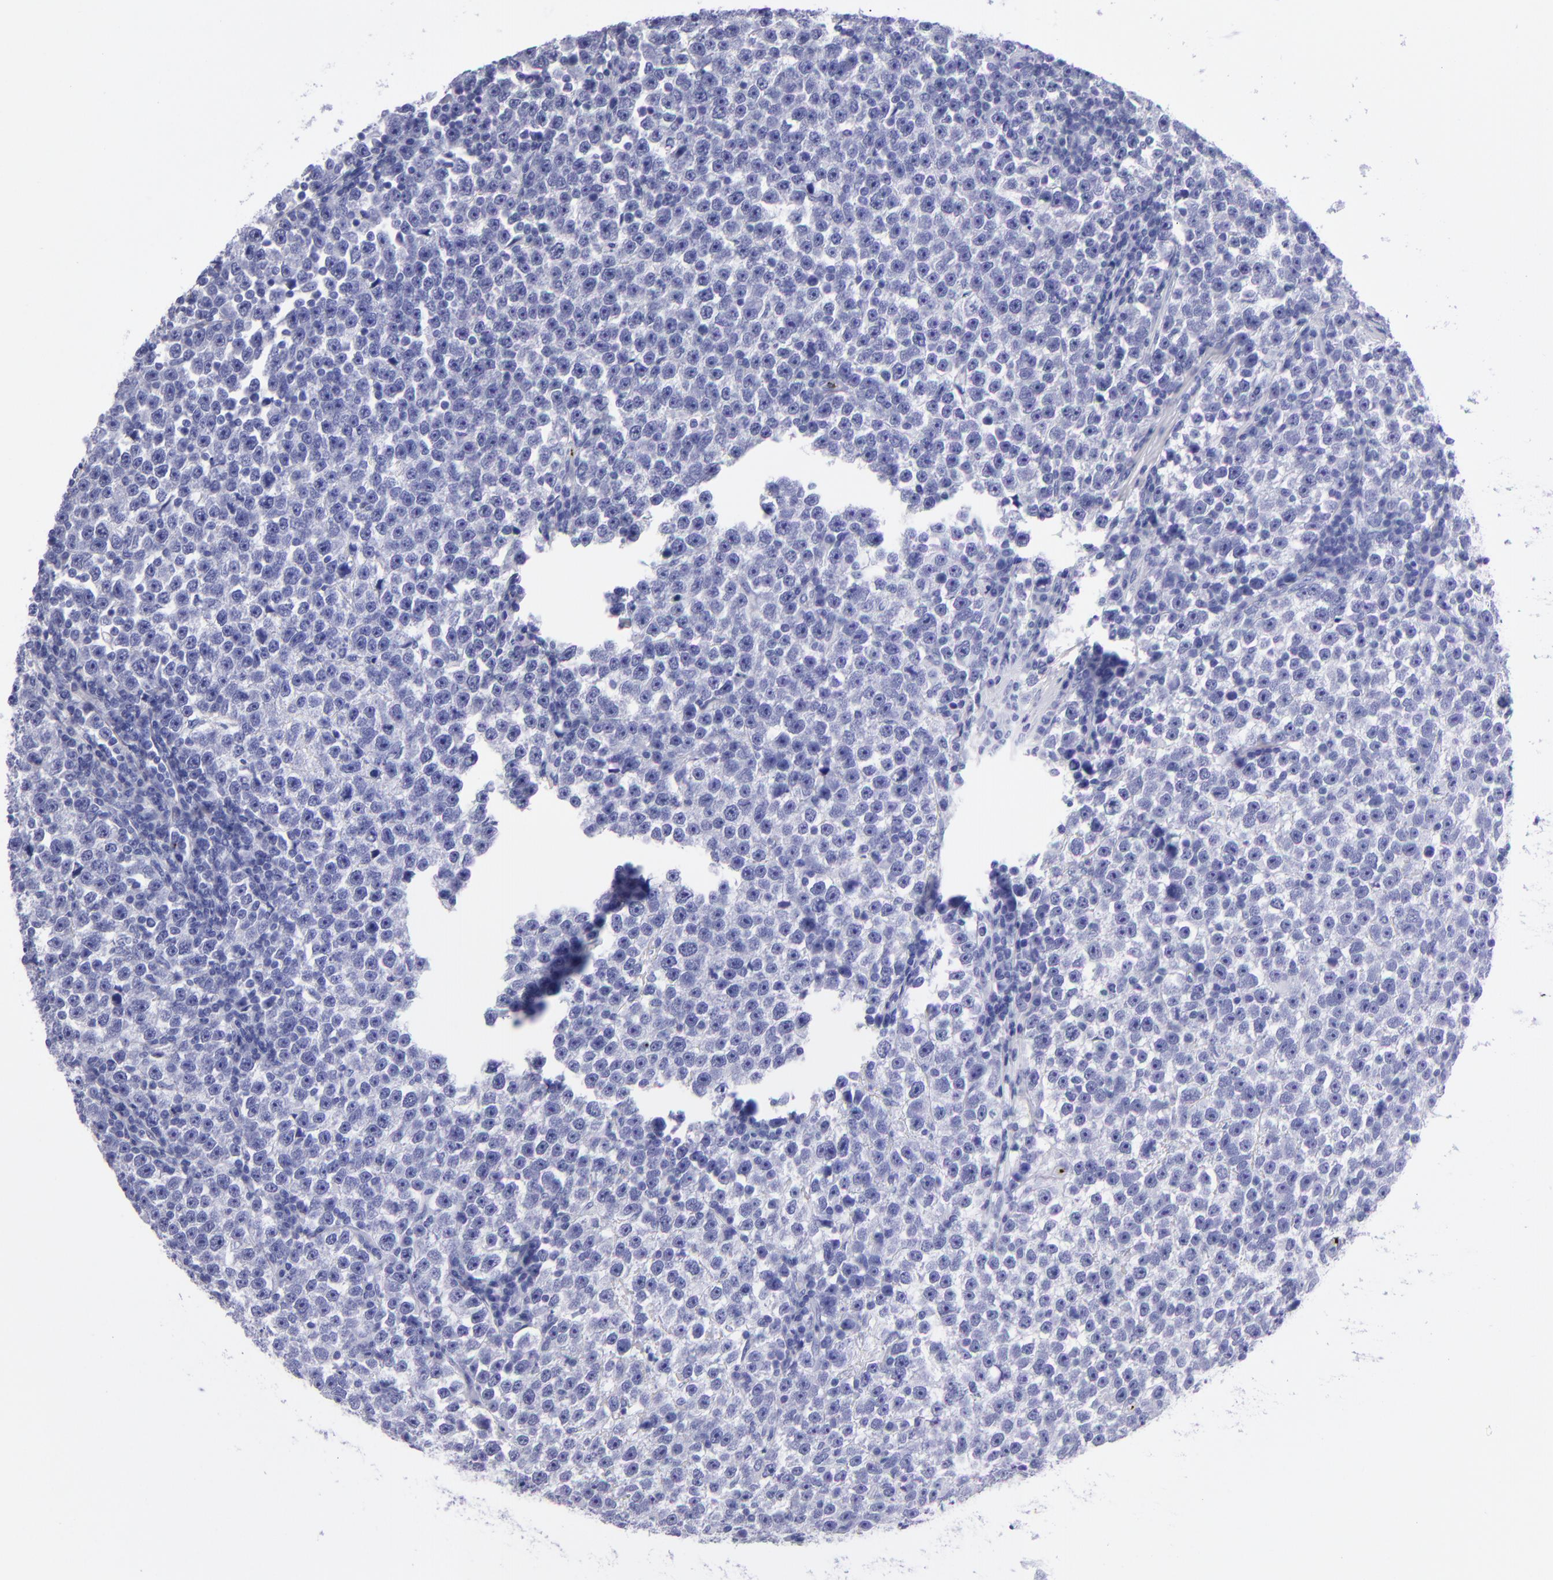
{"staining": {"intensity": "negative", "quantity": "none", "location": "none"}, "tissue": "testis cancer", "cell_type": "Tumor cells", "image_type": "cancer", "snomed": [{"axis": "morphology", "description": "Seminoma, NOS"}, {"axis": "topography", "description": "Testis"}], "caption": "There is no significant expression in tumor cells of testis seminoma.", "gene": "EFCAB13", "patient": {"sex": "male", "age": 43}}